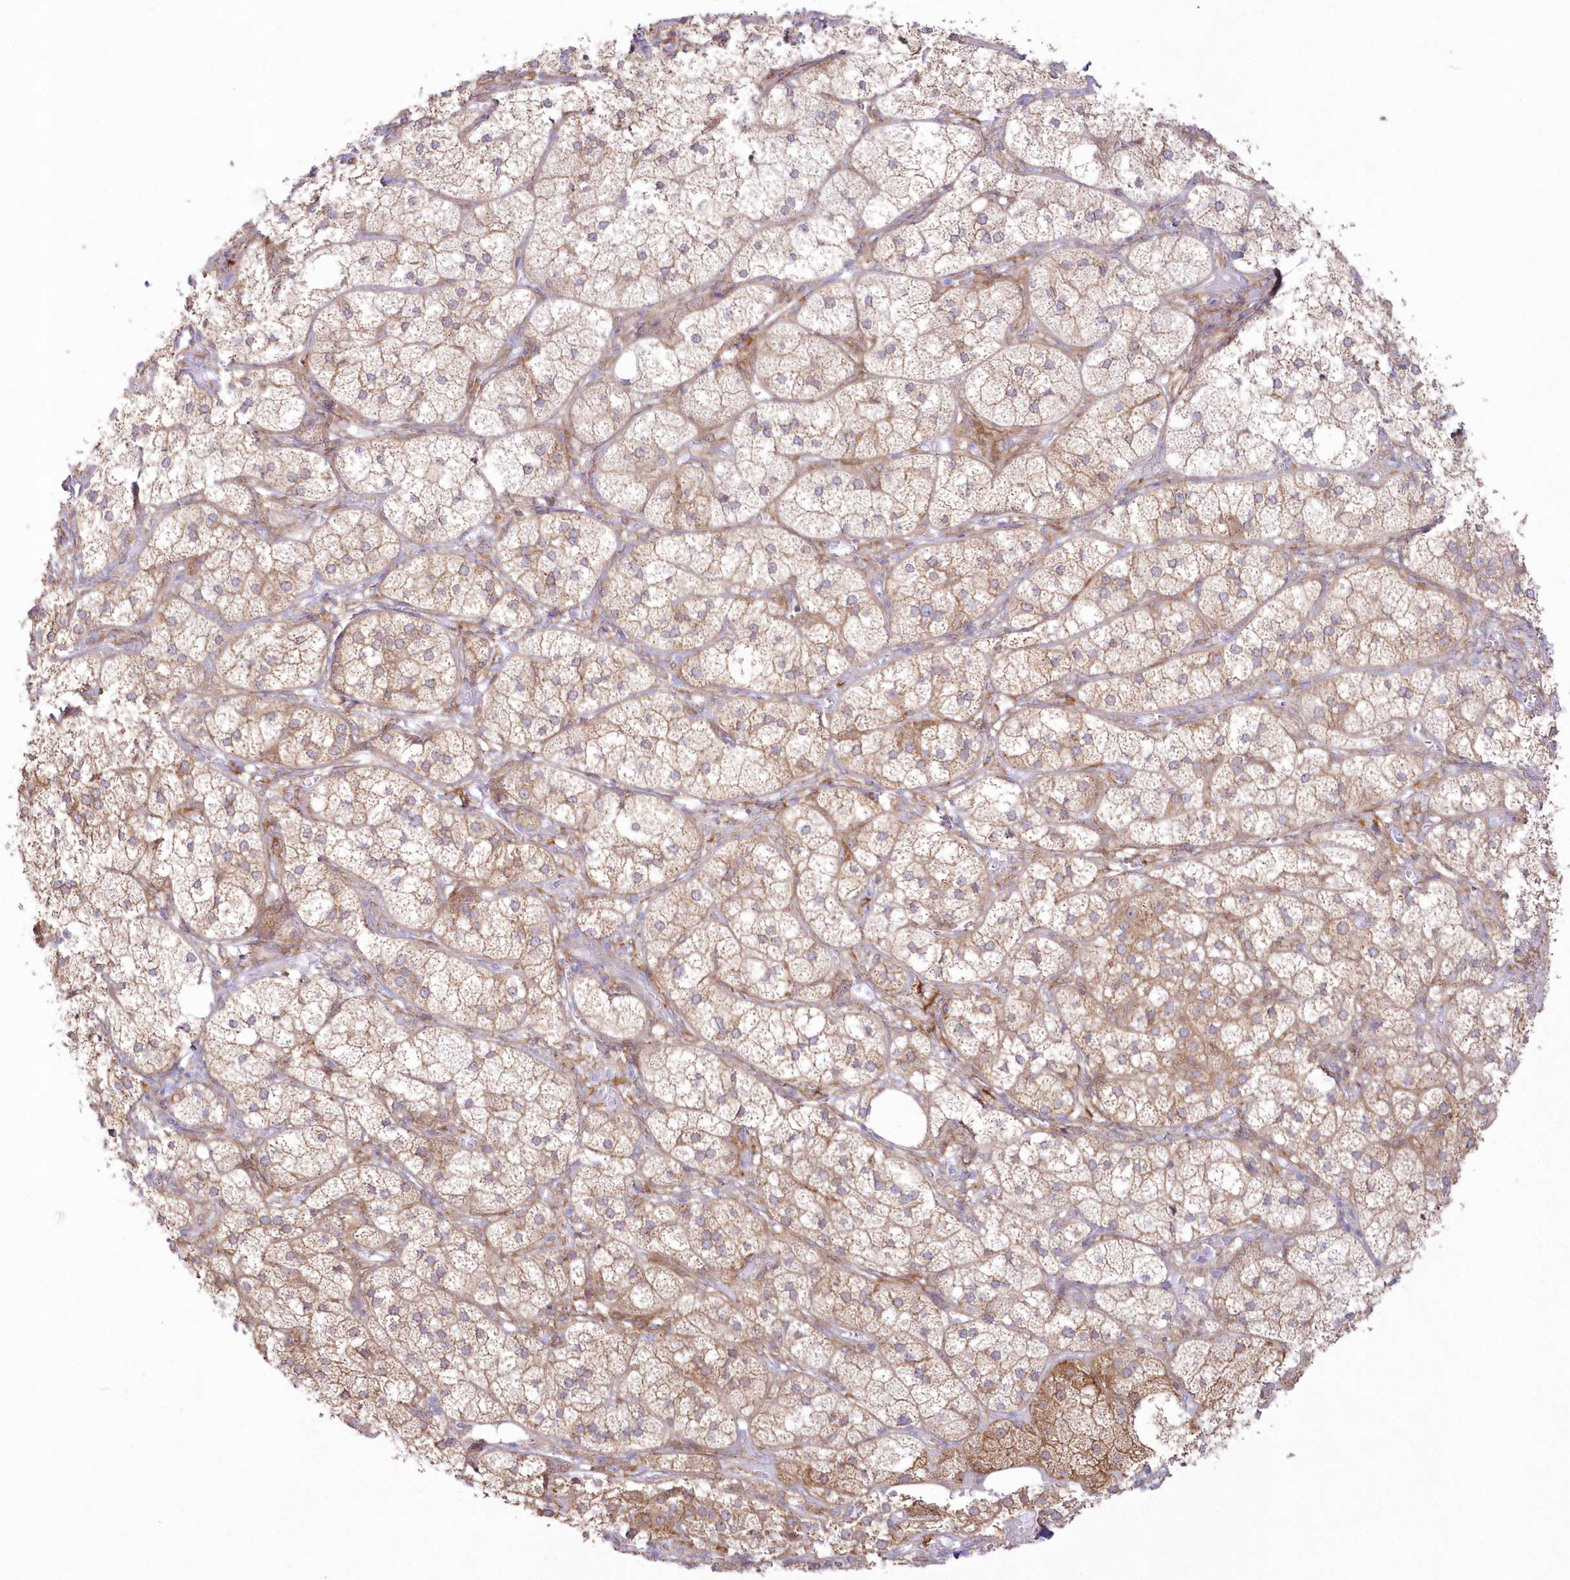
{"staining": {"intensity": "moderate", "quantity": ">75%", "location": "cytoplasmic/membranous"}, "tissue": "adrenal gland", "cell_type": "Glandular cells", "image_type": "normal", "snomed": [{"axis": "morphology", "description": "Normal tissue, NOS"}, {"axis": "topography", "description": "Adrenal gland"}], "caption": "This histopathology image shows benign adrenal gland stained with IHC to label a protein in brown. The cytoplasmic/membranous of glandular cells show moderate positivity for the protein. Nuclei are counter-stained blue.", "gene": "SH3PXD2B", "patient": {"sex": "female", "age": 61}}